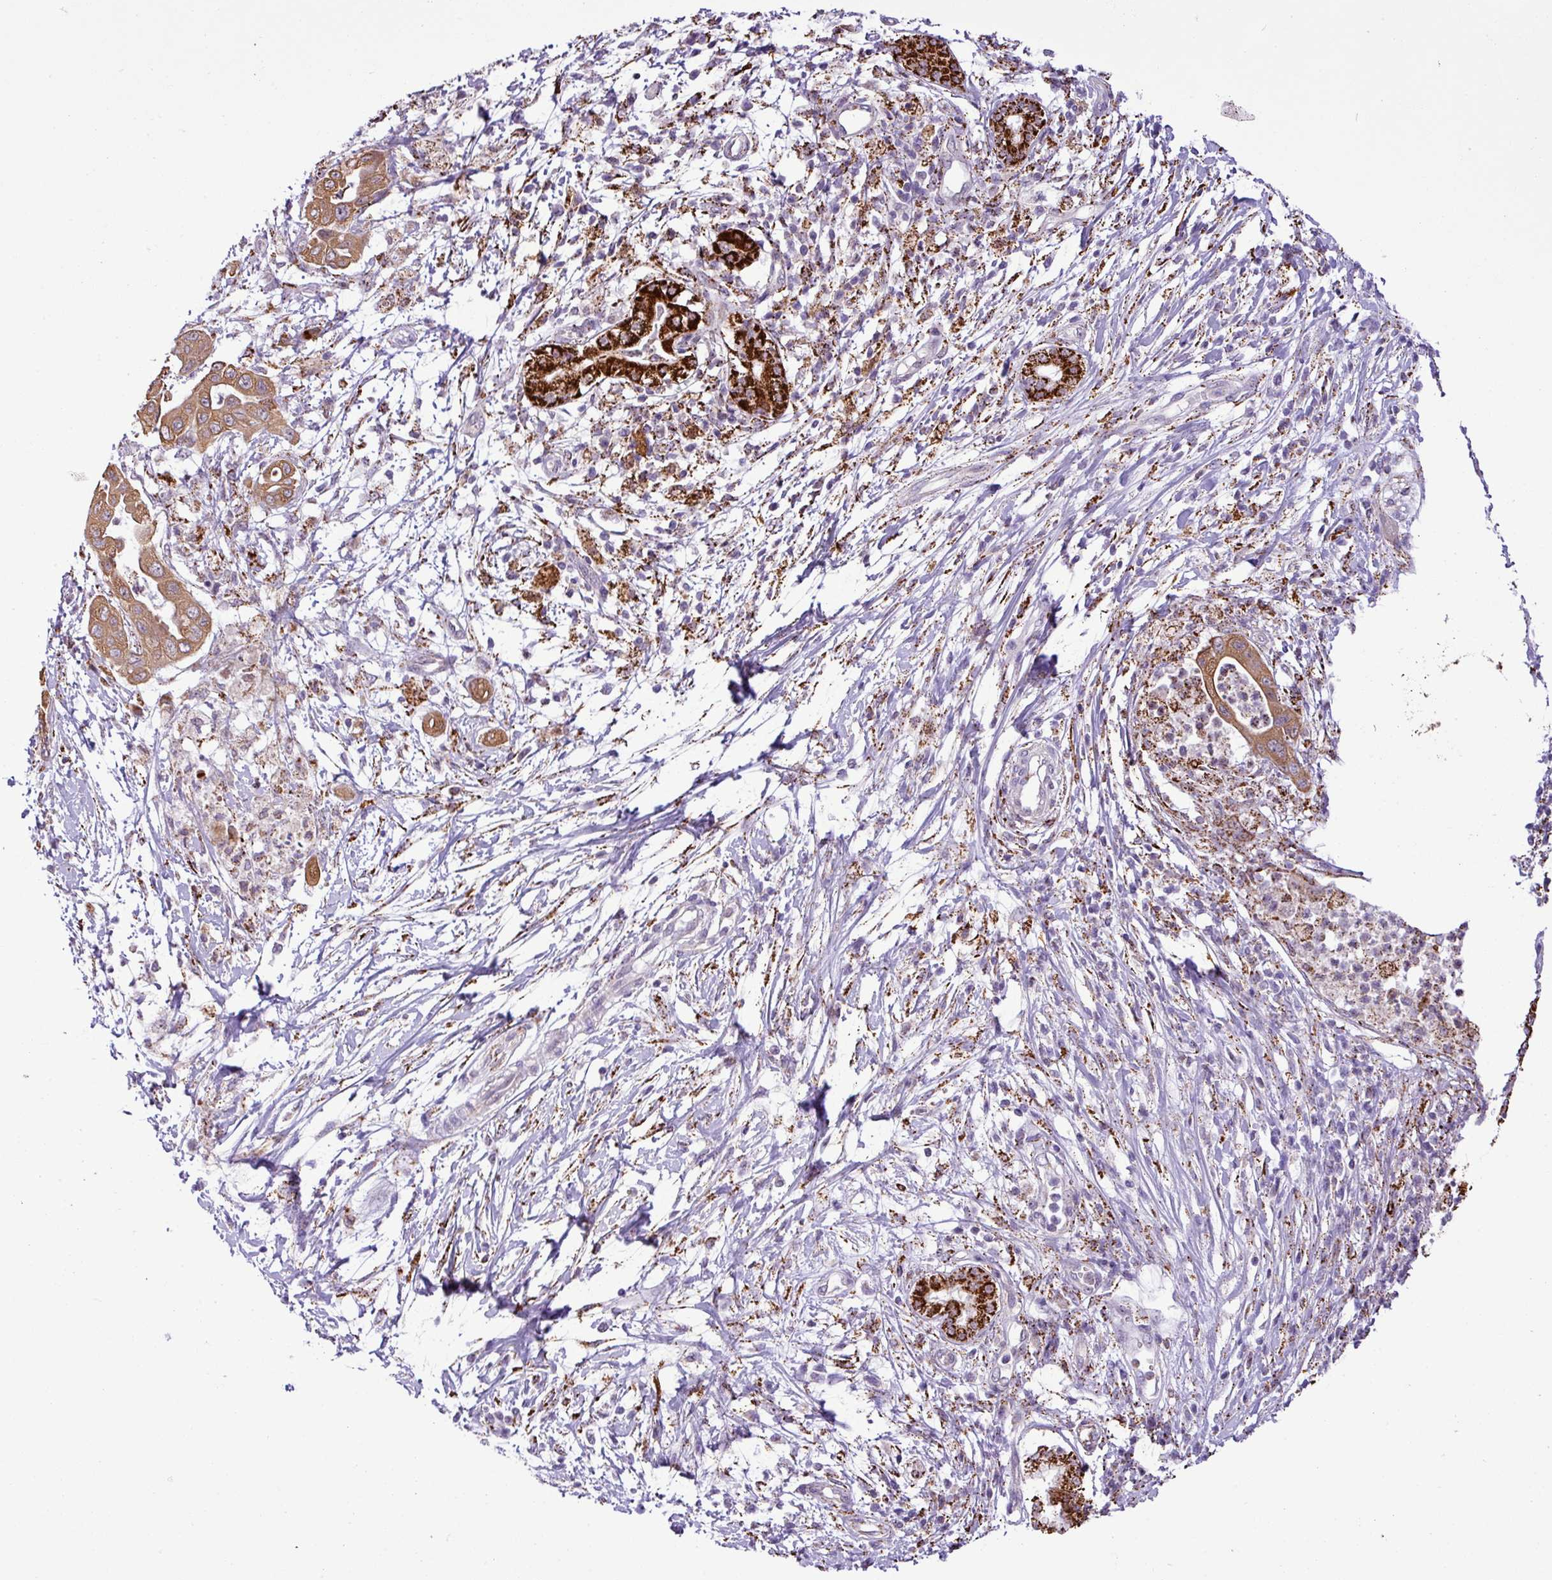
{"staining": {"intensity": "strong", "quantity": ">75%", "location": "cytoplasmic/membranous"}, "tissue": "pancreatic cancer", "cell_type": "Tumor cells", "image_type": "cancer", "snomed": [{"axis": "morphology", "description": "Adenocarcinoma, NOS"}, {"axis": "topography", "description": "Pancreas"}], "caption": "Immunohistochemical staining of pancreatic cancer demonstrates high levels of strong cytoplasmic/membranous positivity in approximately >75% of tumor cells. Nuclei are stained in blue.", "gene": "SGPP1", "patient": {"sex": "male", "age": 68}}